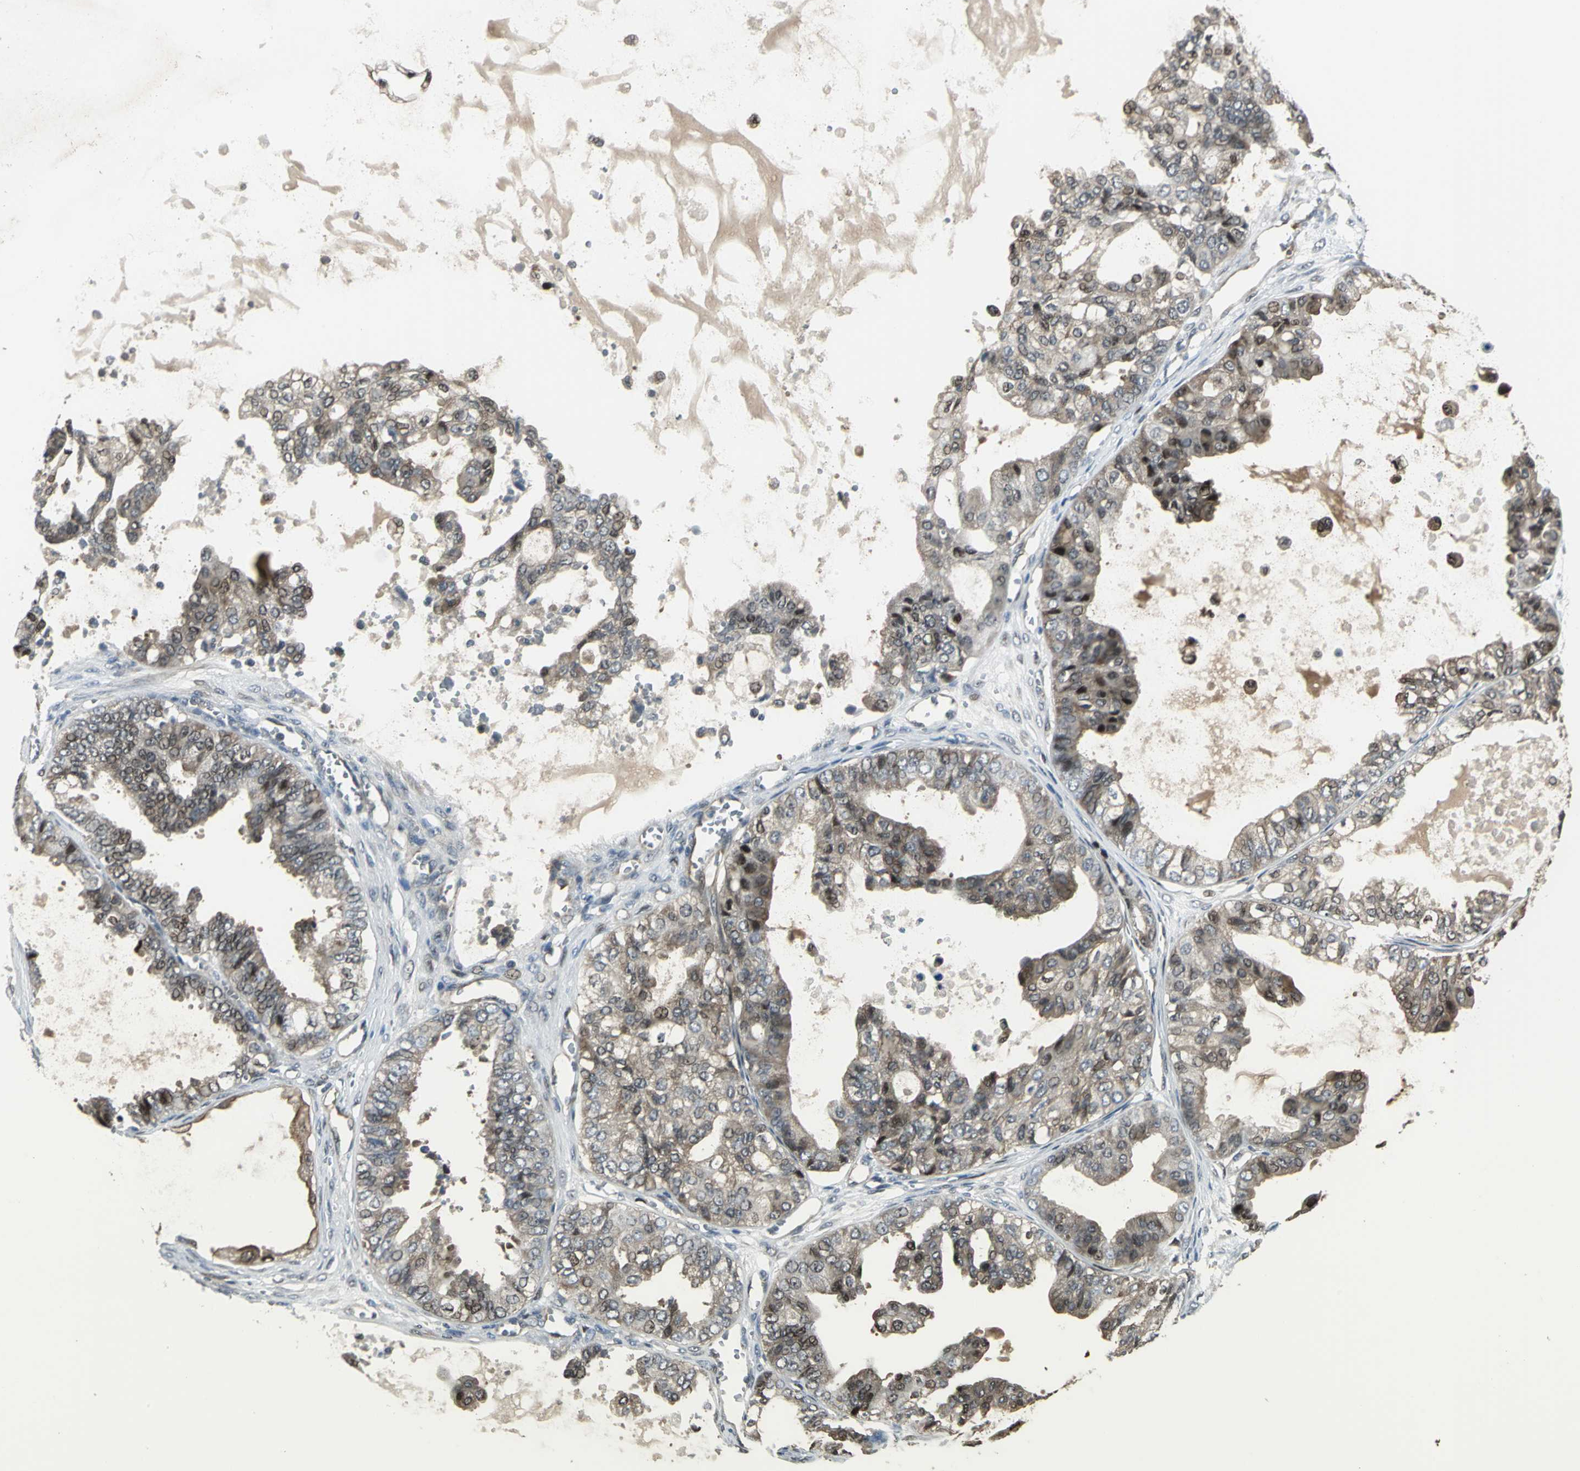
{"staining": {"intensity": "moderate", "quantity": "25%-75%", "location": "cytoplasmic/membranous,nuclear"}, "tissue": "ovarian cancer", "cell_type": "Tumor cells", "image_type": "cancer", "snomed": [{"axis": "morphology", "description": "Carcinoma, NOS"}, {"axis": "morphology", "description": "Carcinoma, endometroid"}, {"axis": "topography", "description": "Ovary"}], "caption": "Endometroid carcinoma (ovarian) stained with IHC exhibits moderate cytoplasmic/membranous and nuclear expression in about 25%-75% of tumor cells. The protein is shown in brown color, while the nuclei are stained blue.", "gene": "PFDN1", "patient": {"sex": "female", "age": 50}}